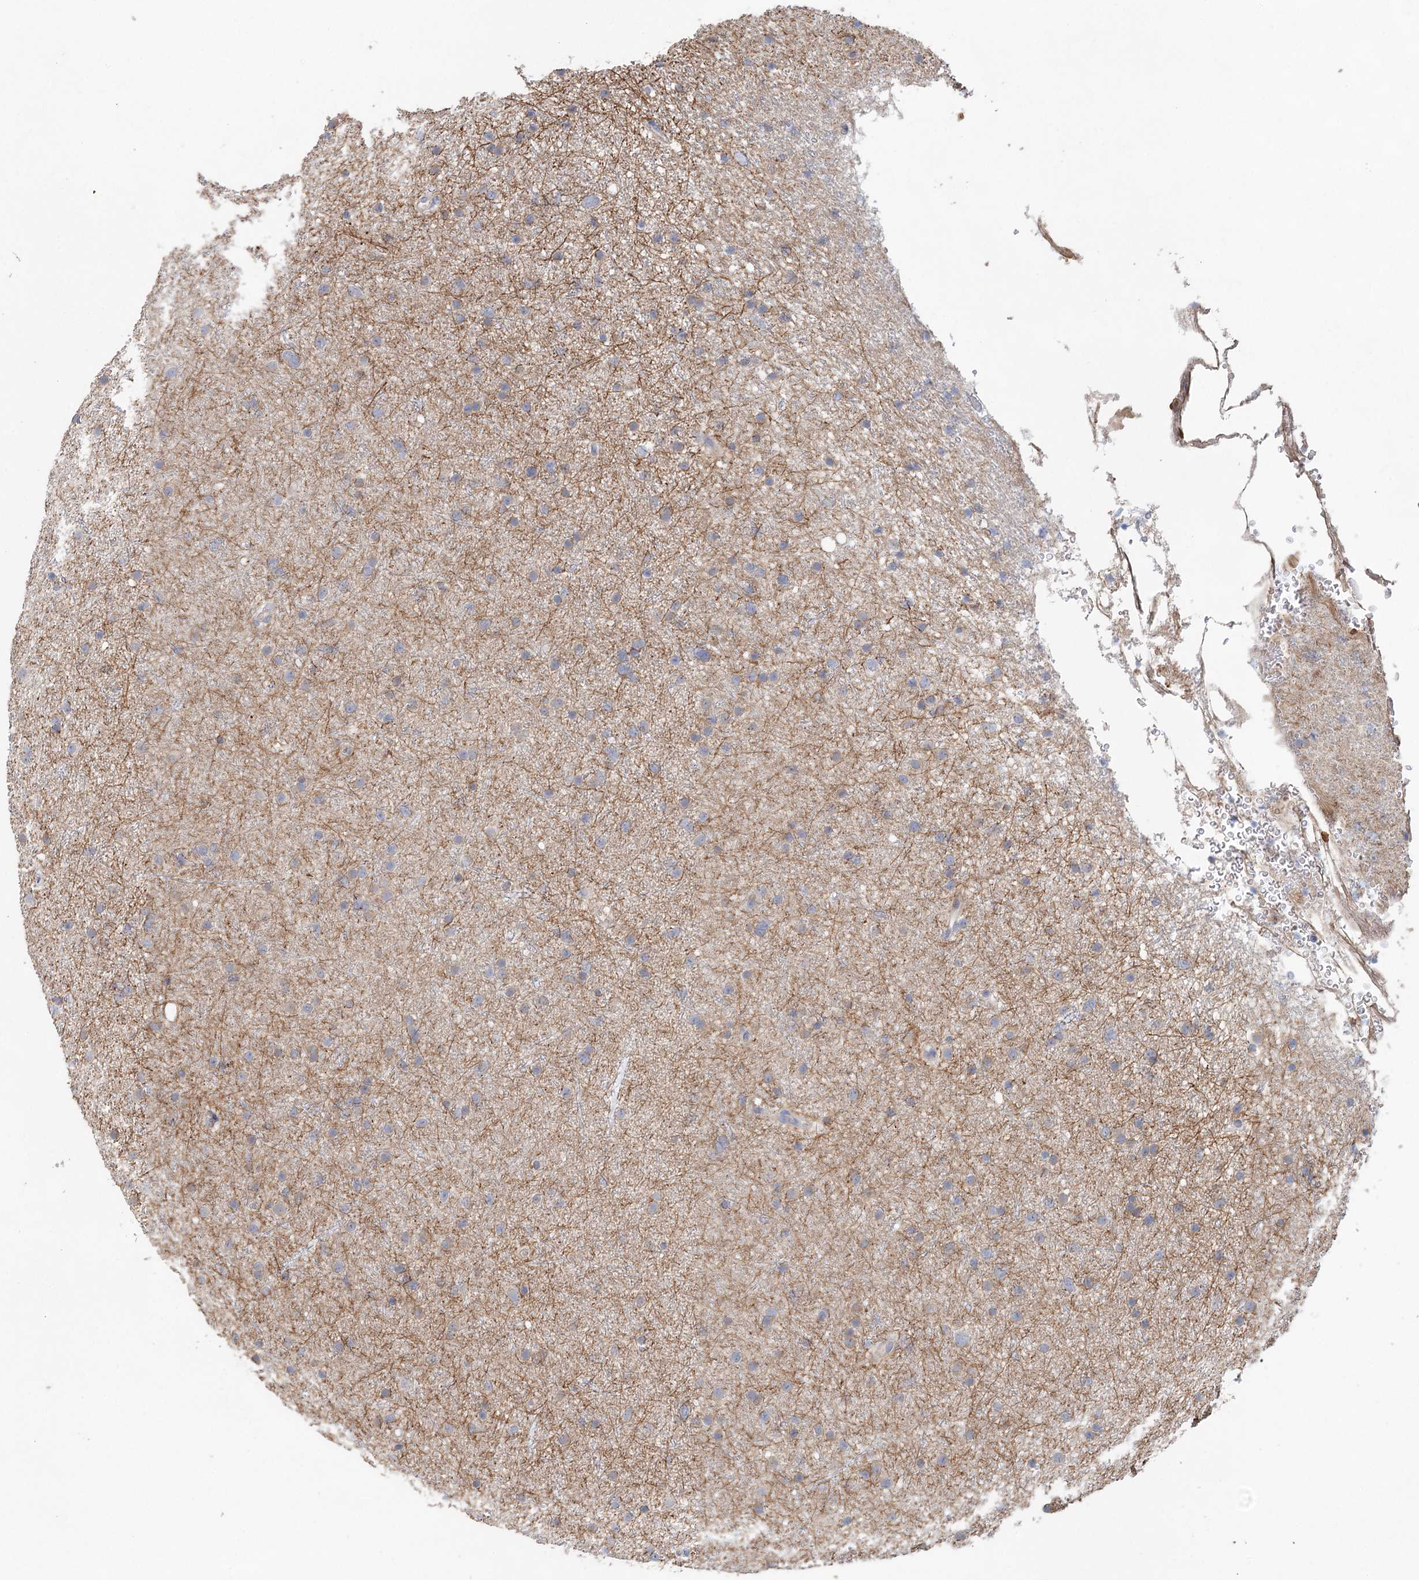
{"staining": {"intensity": "negative", "quantity": "none", "location": "none"}, "tissue": "glioma", "cell_type": "Tumor cells", "image_type": "cancer", "snomed": [{"axis": "morphology", "description": "Glioma, malignant, Low grade"}, {"axis": "topography", "description": "Cerebral cortex"}], "caption": "Tumor cells are negative for protein expression in human malignant glioma (low-grade).", "gene": "MYL6B", "patient": {"sex": "female", "age": 39}}